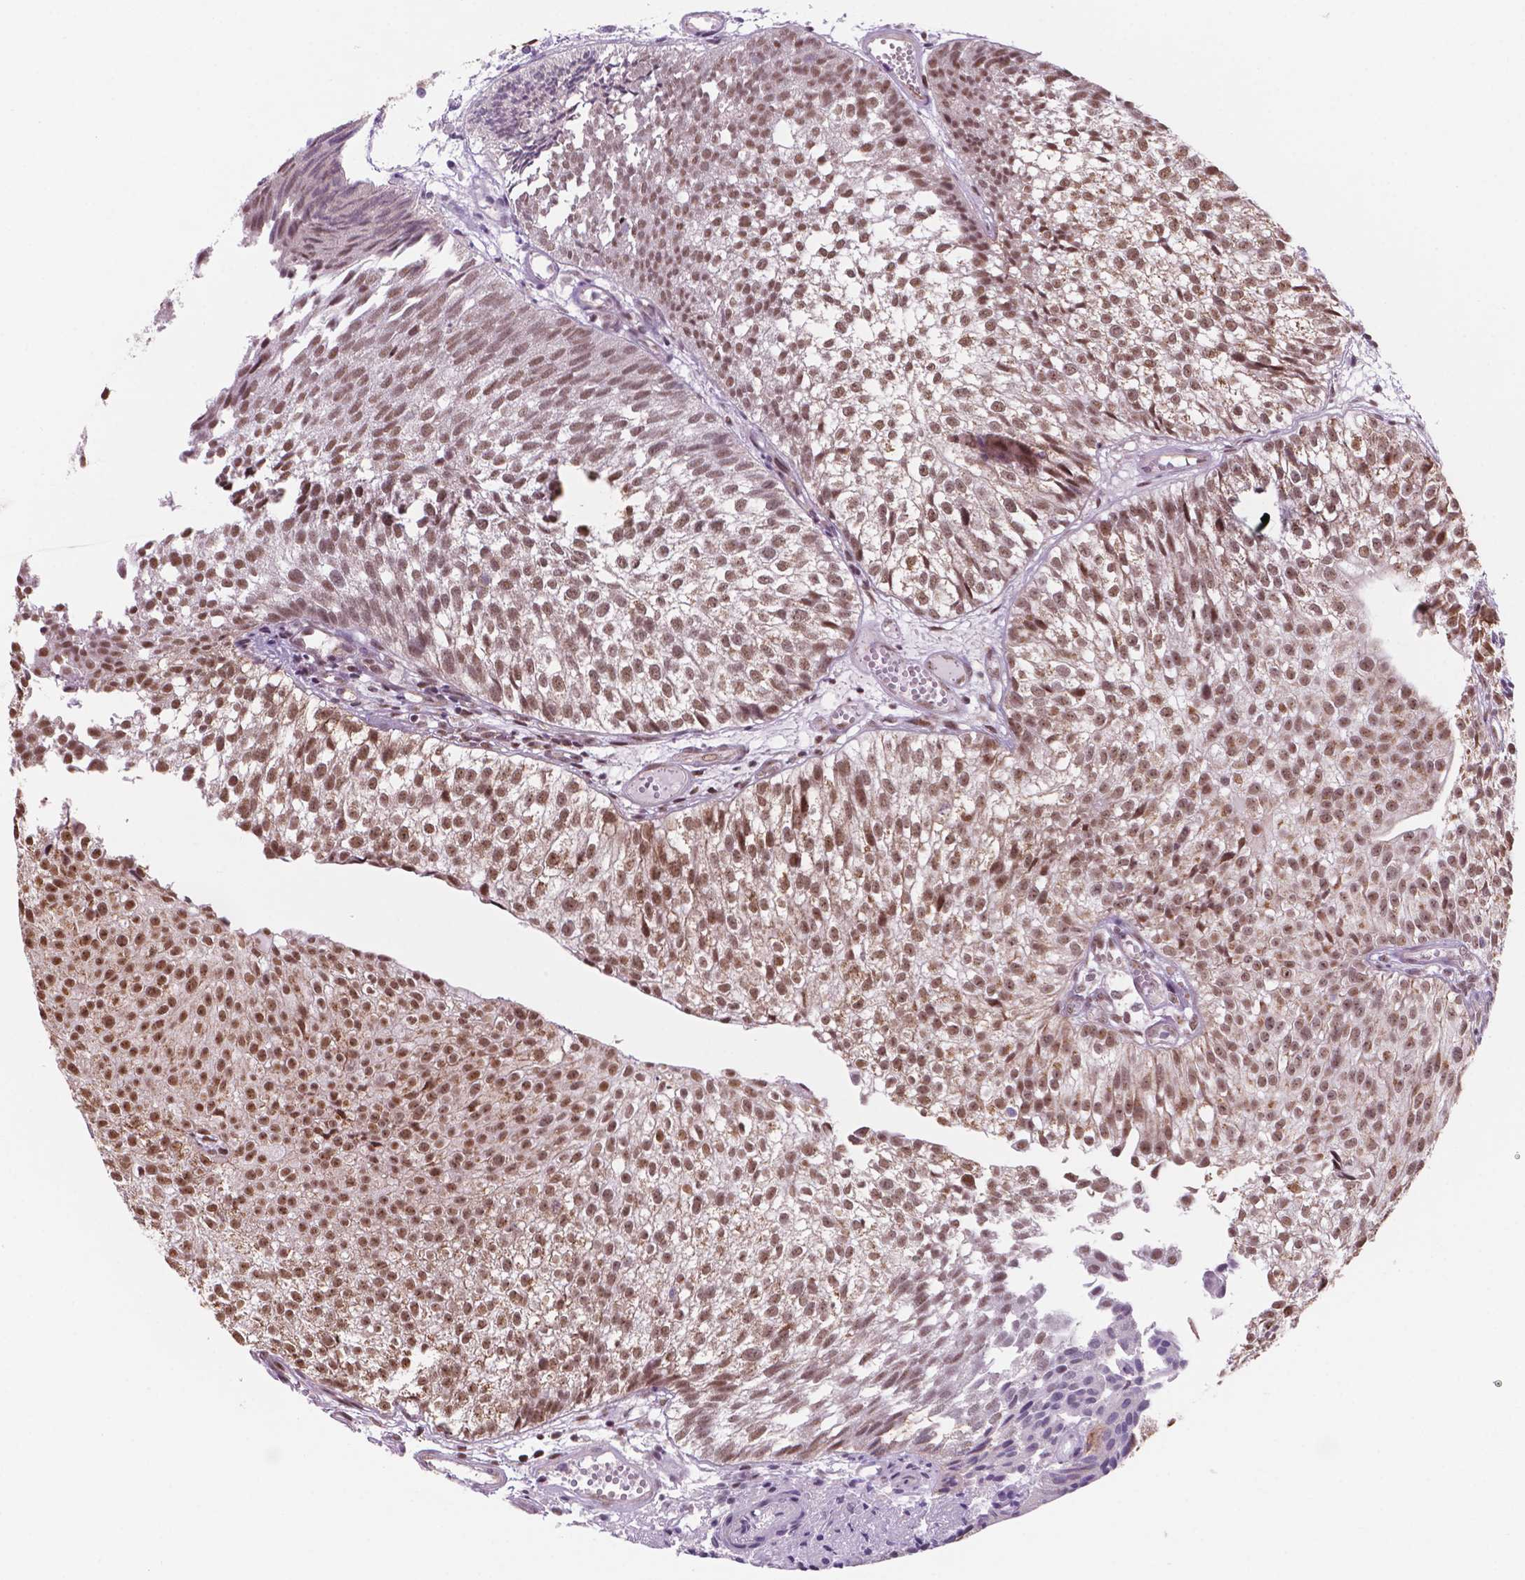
{"staining": {"intensity": "moderate", "quantity": ">75%", "location": "nuclear"}, "tissue": "urothelial cancer", "cell_type": "Tumor cells", "image_type": "cancer", "snomed": [{"axis": "morphology", "description": "Urothelial carcinoma, Low grade"}, {"axis": "topography", "description": "Urinary bladder"}], "caption": "Immunohistochemistry image of neoplastic tissue: human urothelial cancer stained using IHC reveals medium levels of moderate protein expression localized specifically in the nuclear of tumor cells, appearing as a nuclear brown color.", "gene": "NDUFA10", "patient": {"sex": "male", "age": 70}}